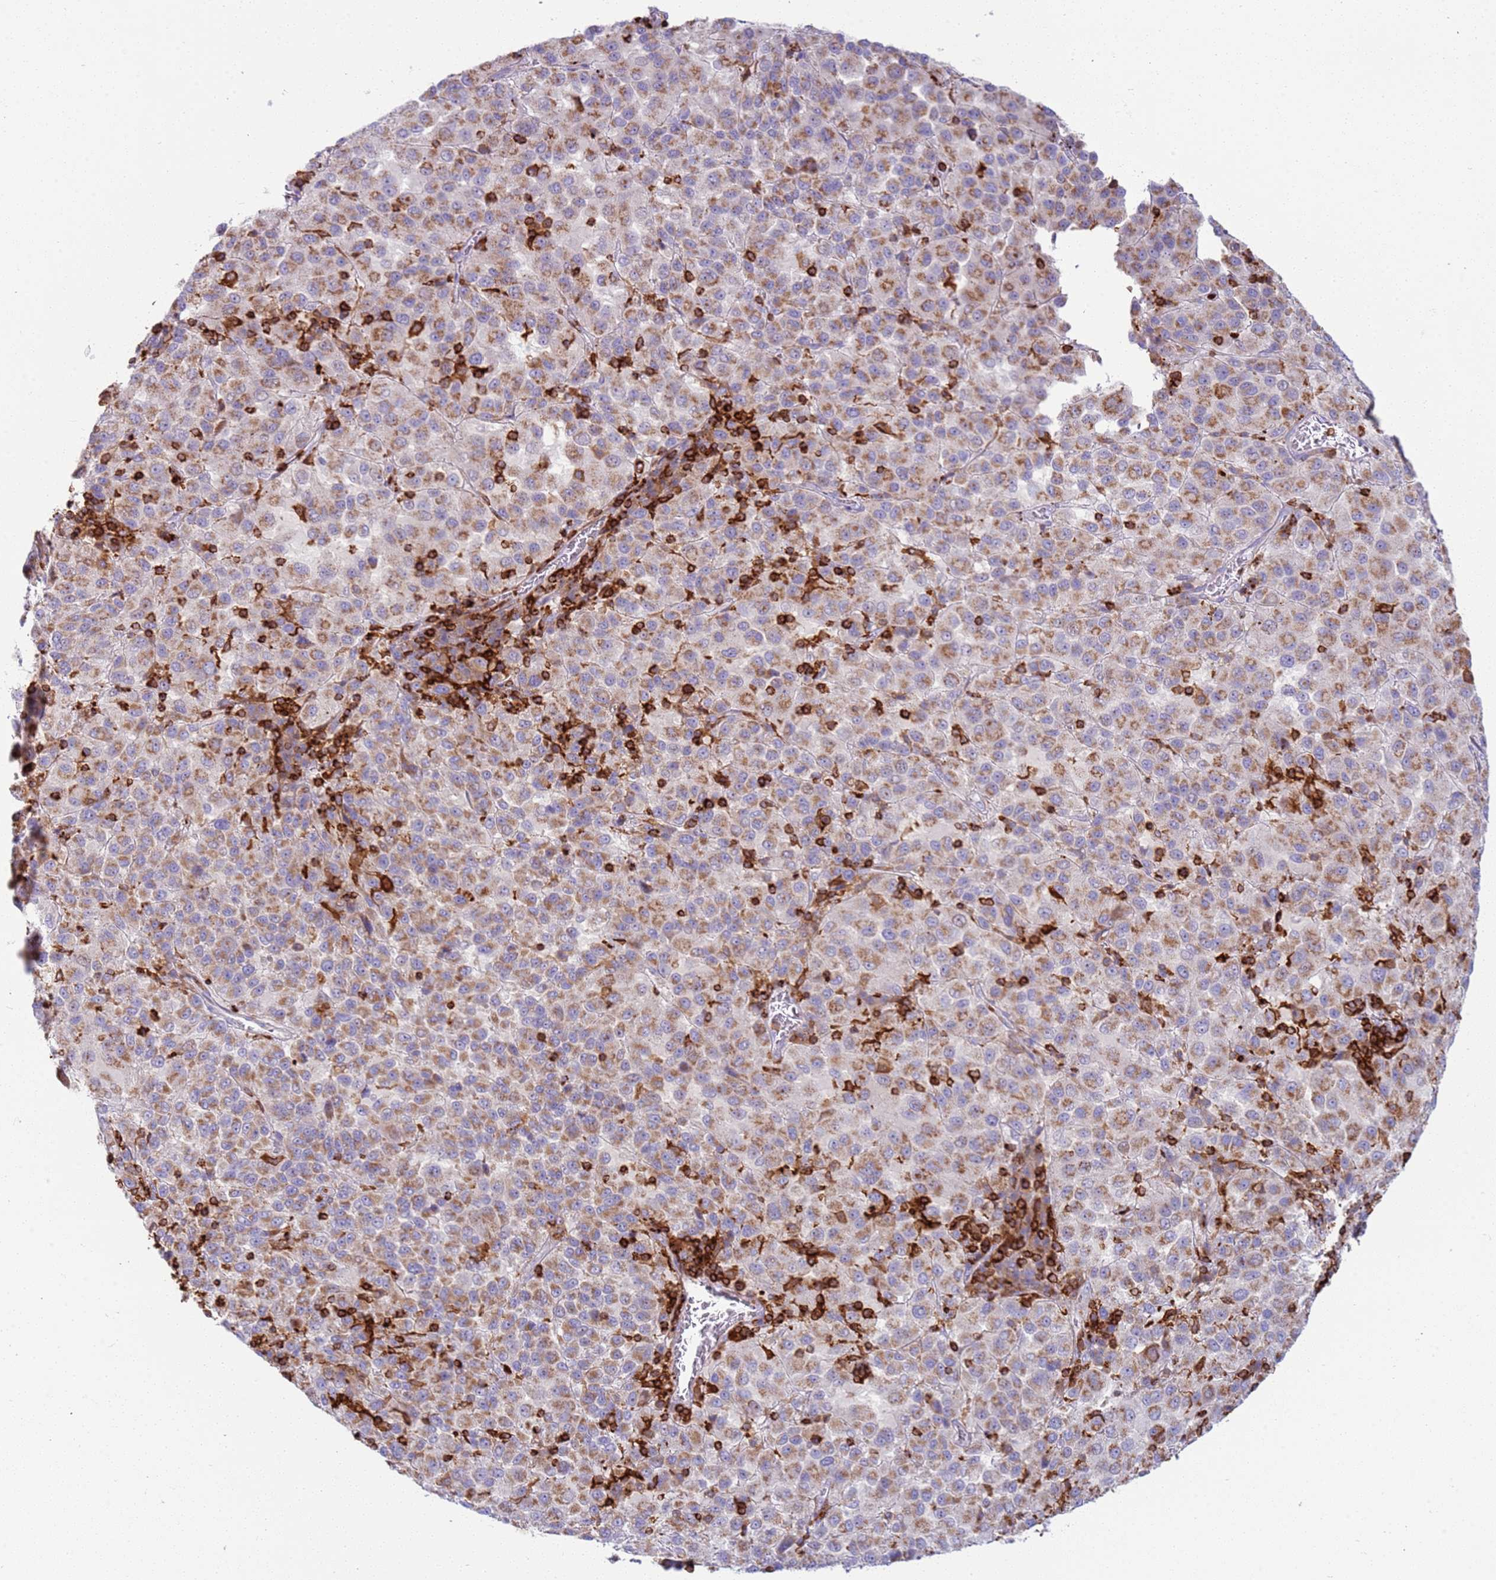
{"staining": {"intensity": "moderate", "quantity": ">75%", "location": "cytoplasmic/membranous"}, "tissue": "melanoma", "cell_type": "Tumor cells", "image_type": "cancer", "snomed": [{"axis": "morphology", "description": "Malignant melanoma, Metastatic site"}, {"axis": "topography", "description": "Lung"}], "caption": "Human malignant melanoma (metastatic site) stained for a protein (brown) shows moderate cytoplasmic/membranous positive positivity in about >75% of tumor cells.", "gene": "TTPAL", "patient": {"sex": "male", "age": 64}}